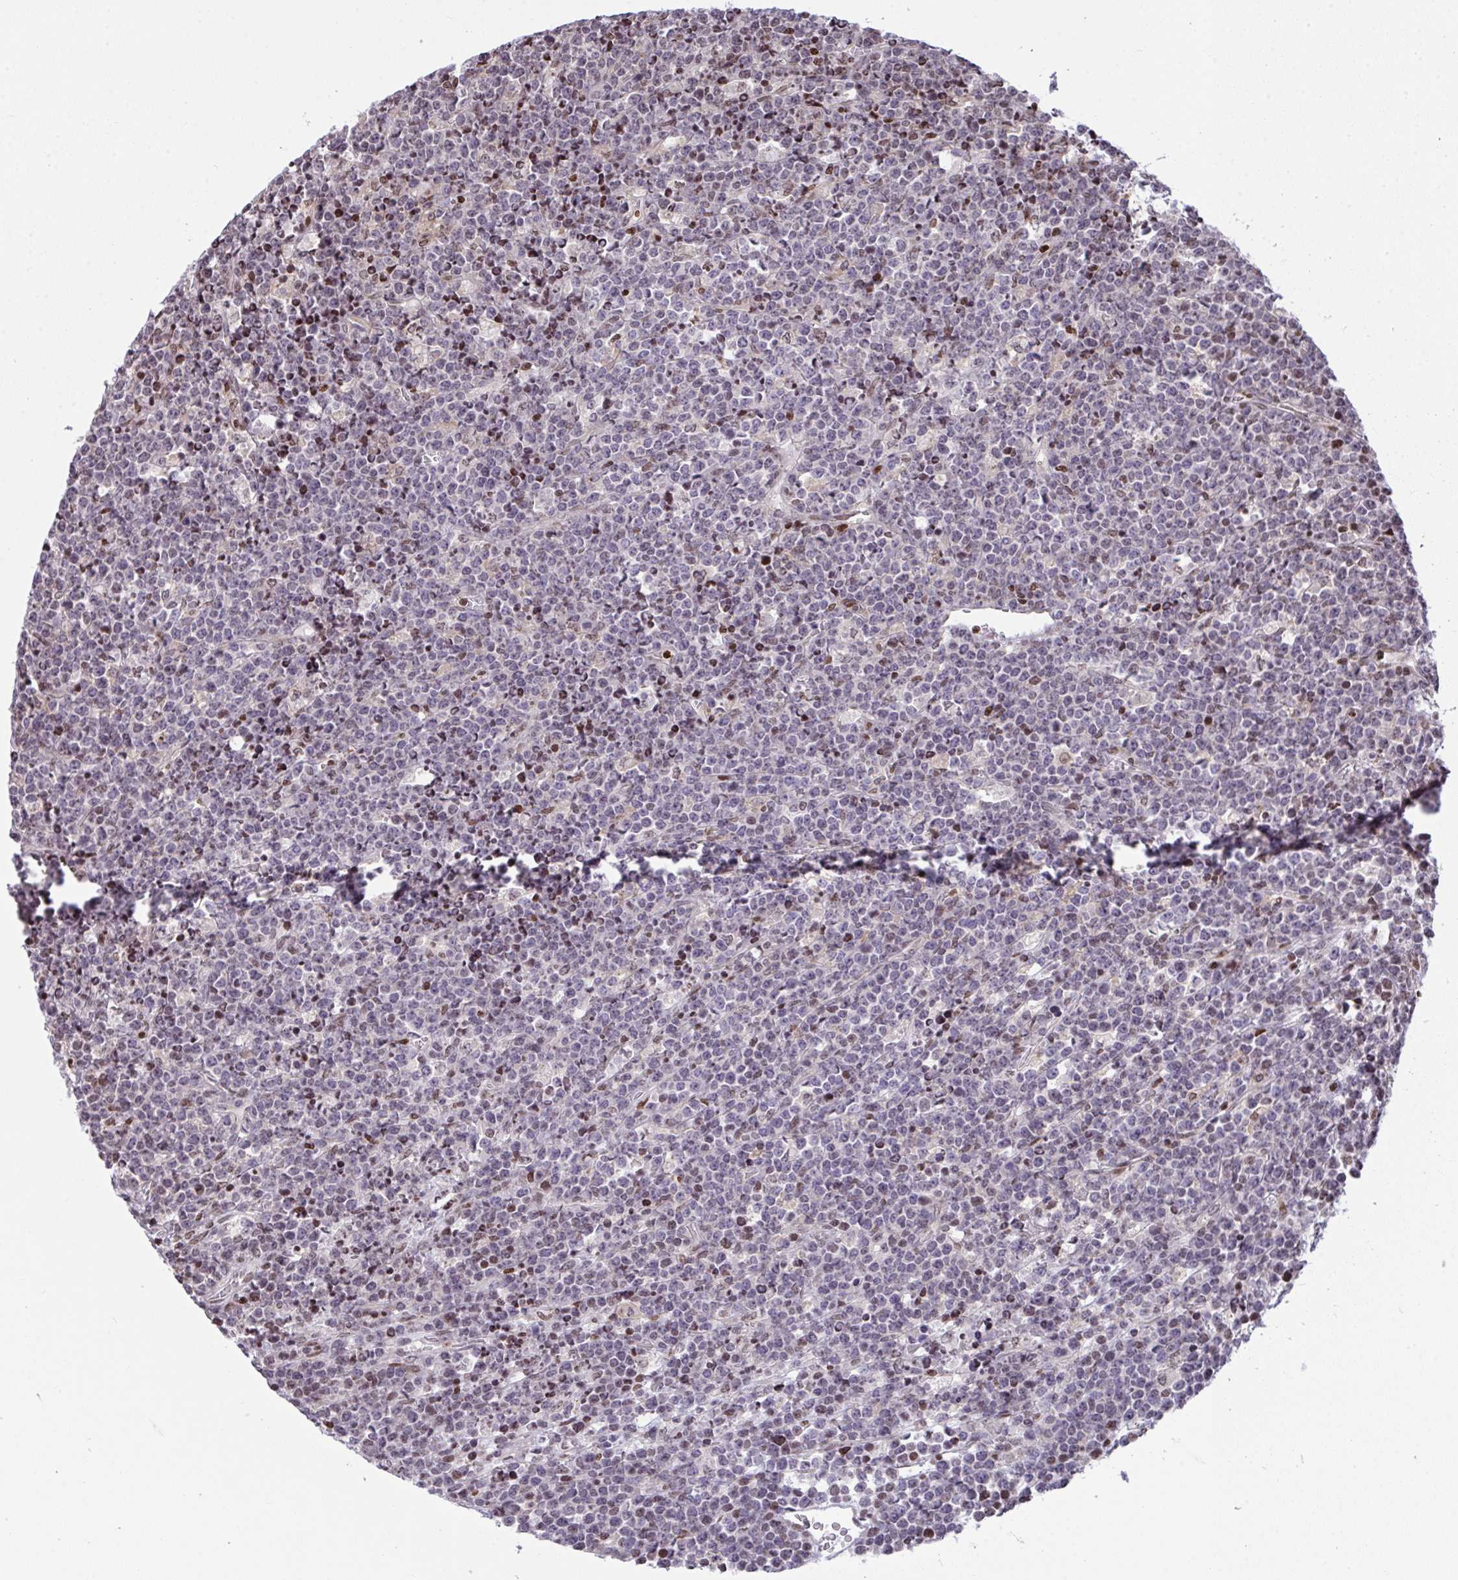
{"staining": {"intensity": "moderate", "quantity": "25%-75%", "location": "nuclear"}, "tissue": "lymphoma", "cell_type": "Tumor cells", "image_type": "cancer", "snomed": [{"axis": "morphology", "description": "Malignant lymphoma, non-Hodgkin's type, High grade"}, {"axis": "topography", "description": "Ovary"}], "caption": "Moderate nuclear protein positivity is identified in approximately 25%-75% of tumor cells in lymphoma.", "gene": "RAPGEF5", "patient": {"sex": "female", "age": 56}}